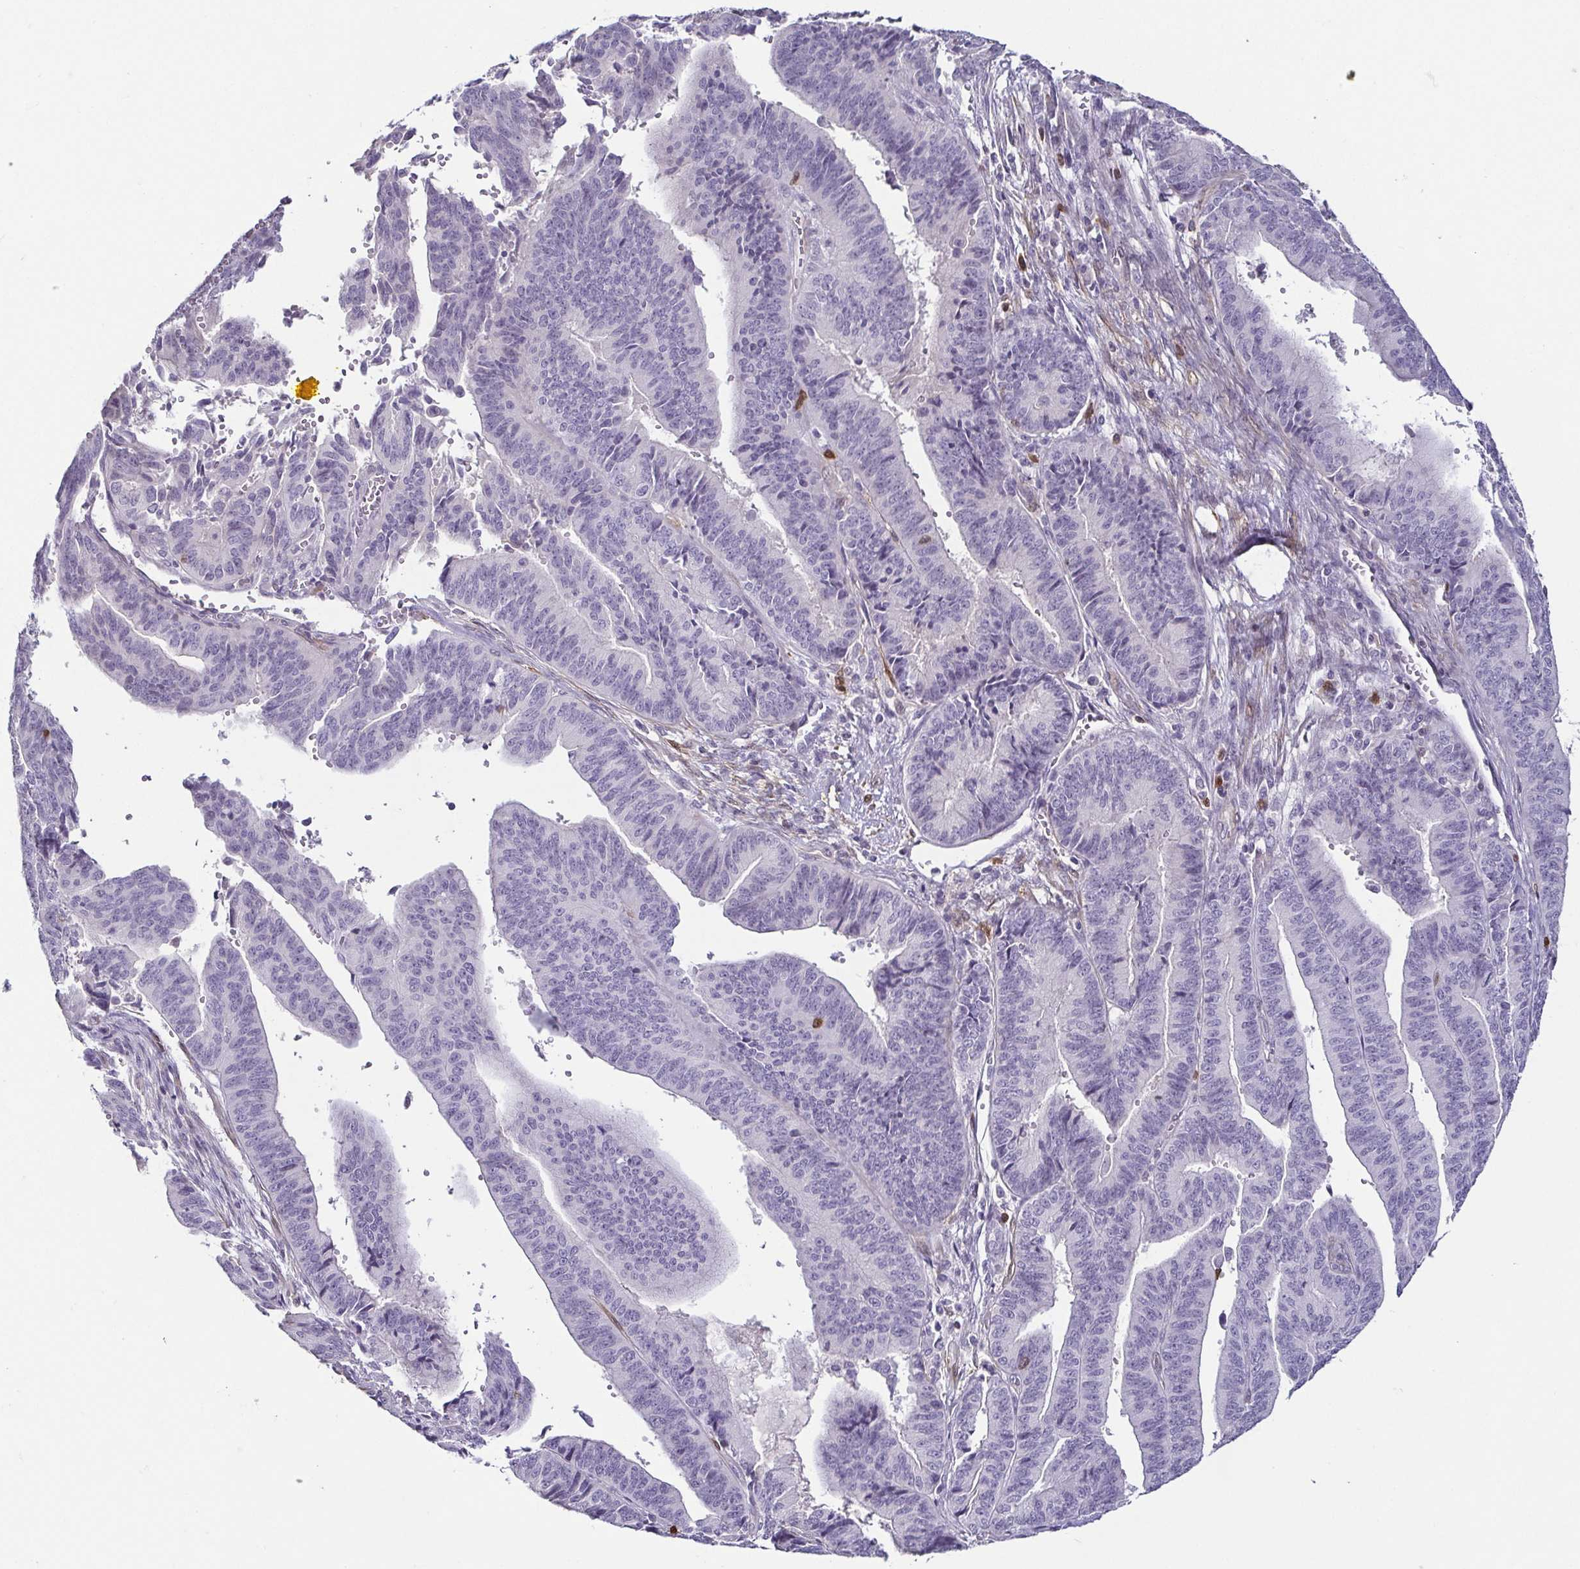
{"staining": {"intensity": "negative", "quantity": "none", "location": "none"}, "tissue": "endometrial cancer", "cell_type": "Tumor cells", "image_type": "cancer", "snomed": [{"axis": "morphology", "description": "Adenocarcinoma, NOS"}, {"axis": "topography", "description": "Endometrium"}], "caption": "A high-resolution histopathology image shows immunohistochemistry staining of adenocarcinoma (endometrial), which displays no significant staining in tumor cells. (DAB (3,3'-diaminobenzidine) immunohistochemistry with hematoxylin counter stain).", "gene": "HOPX", "patient": {"sex": "female", "age": 65}}